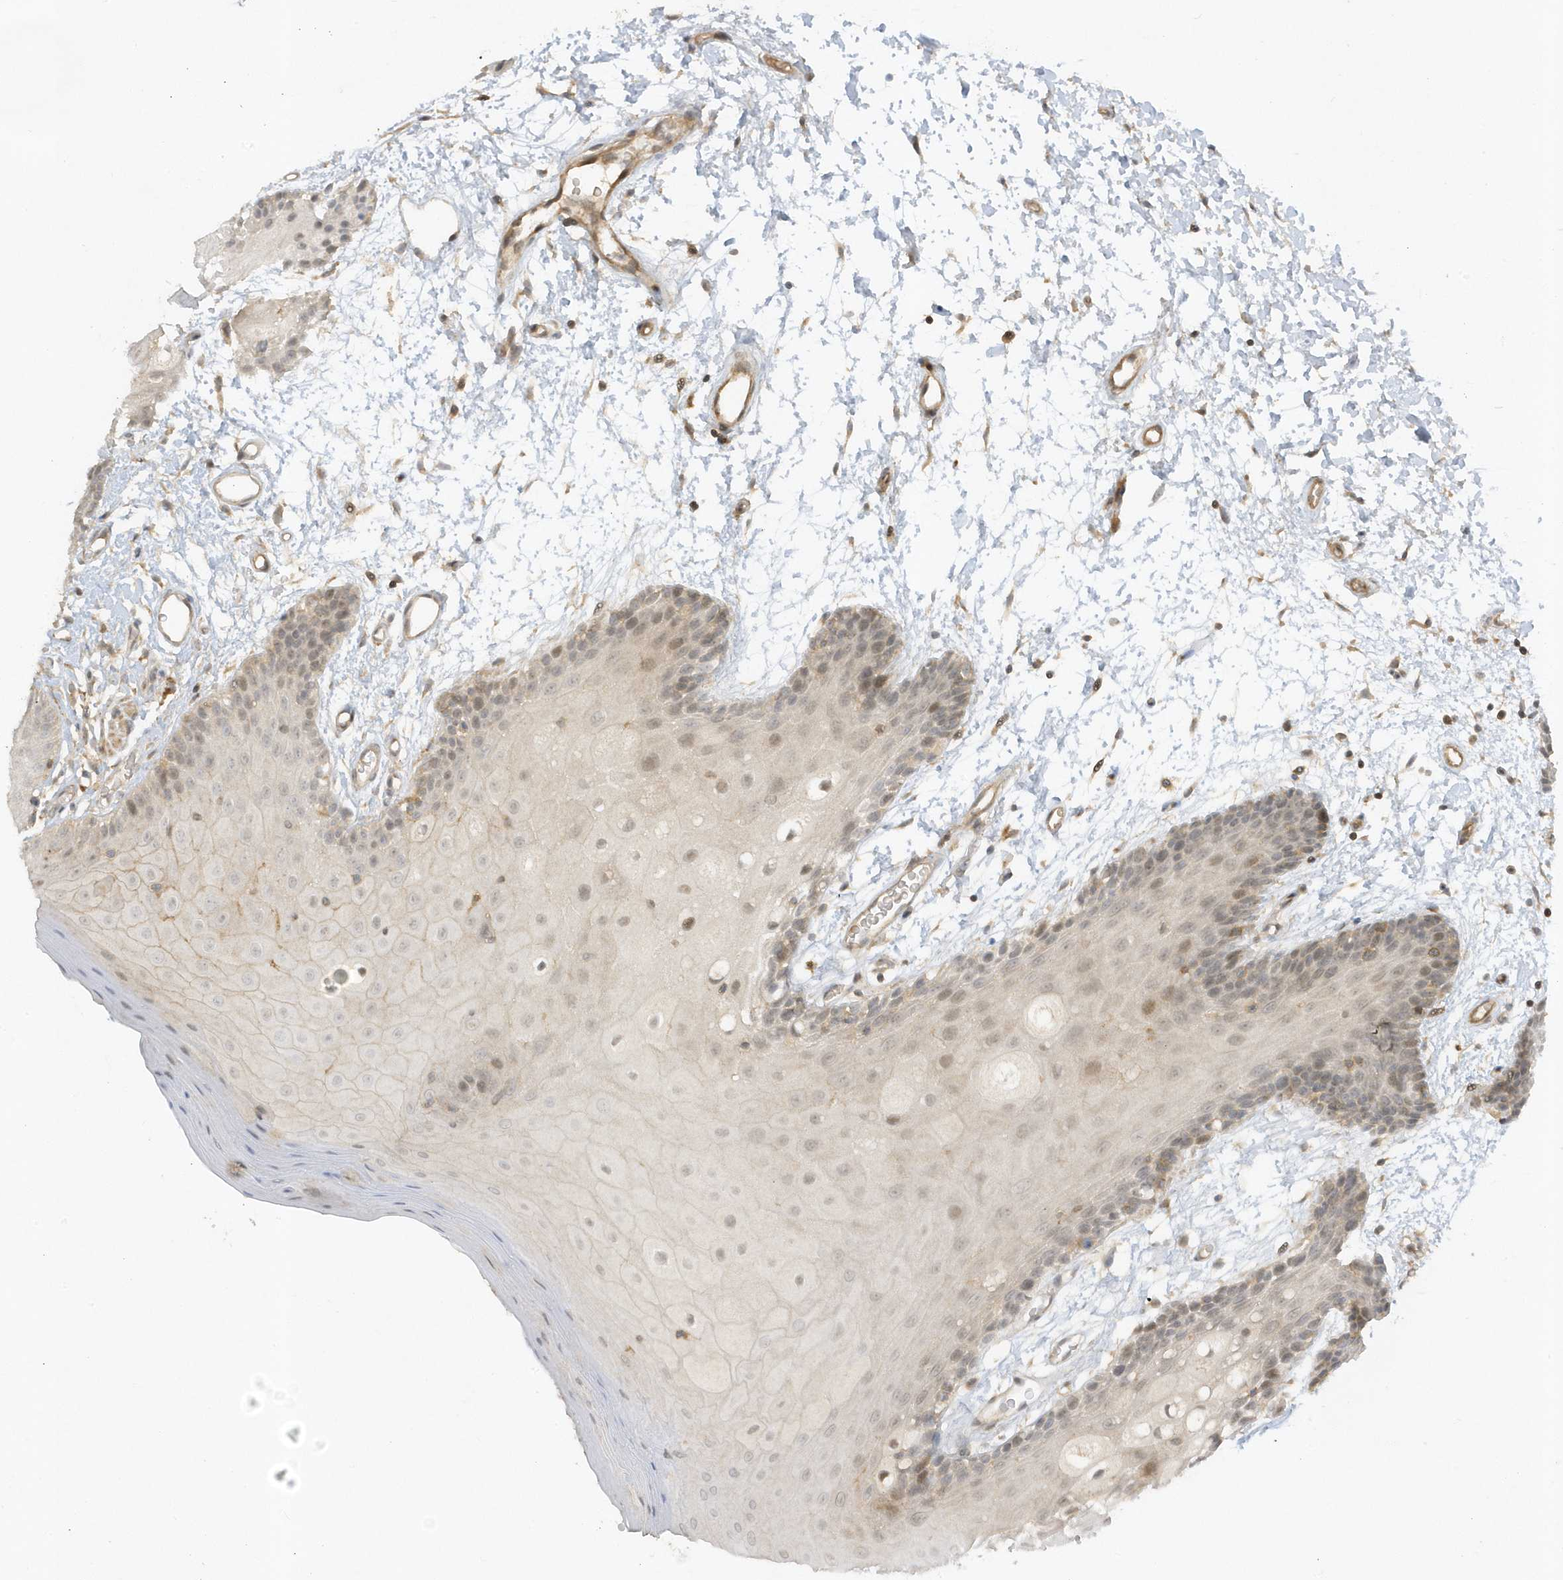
{"staining": {"intensity": "moderate", "quantity": ">75%", "location": "nuclear"}, "tissue": "oral mucosa", "cell_type": "Squamous epithelial cells", "image_type": "normal", "snomed": [{"axis": "morphology", "description": "Normal tissue, NOS"}, {"axis": "topography", "description": "Skeletal muscle"}, {"axis": "topography", "description": "Oral tissue"}, {"axis": "topography", "description": "Salivary gland"}, {"axis": "topography", "description": "Peripheral nerve tissue"}], "caption": "Immunohistochemistry (IHC) of benign human oral mucosa displays medium levels of moderate nuclear expression in about >75% of squamous epithelial cells.", "gene": "ZBTB8A", "patient": {"sex": "male", "age": 54}}